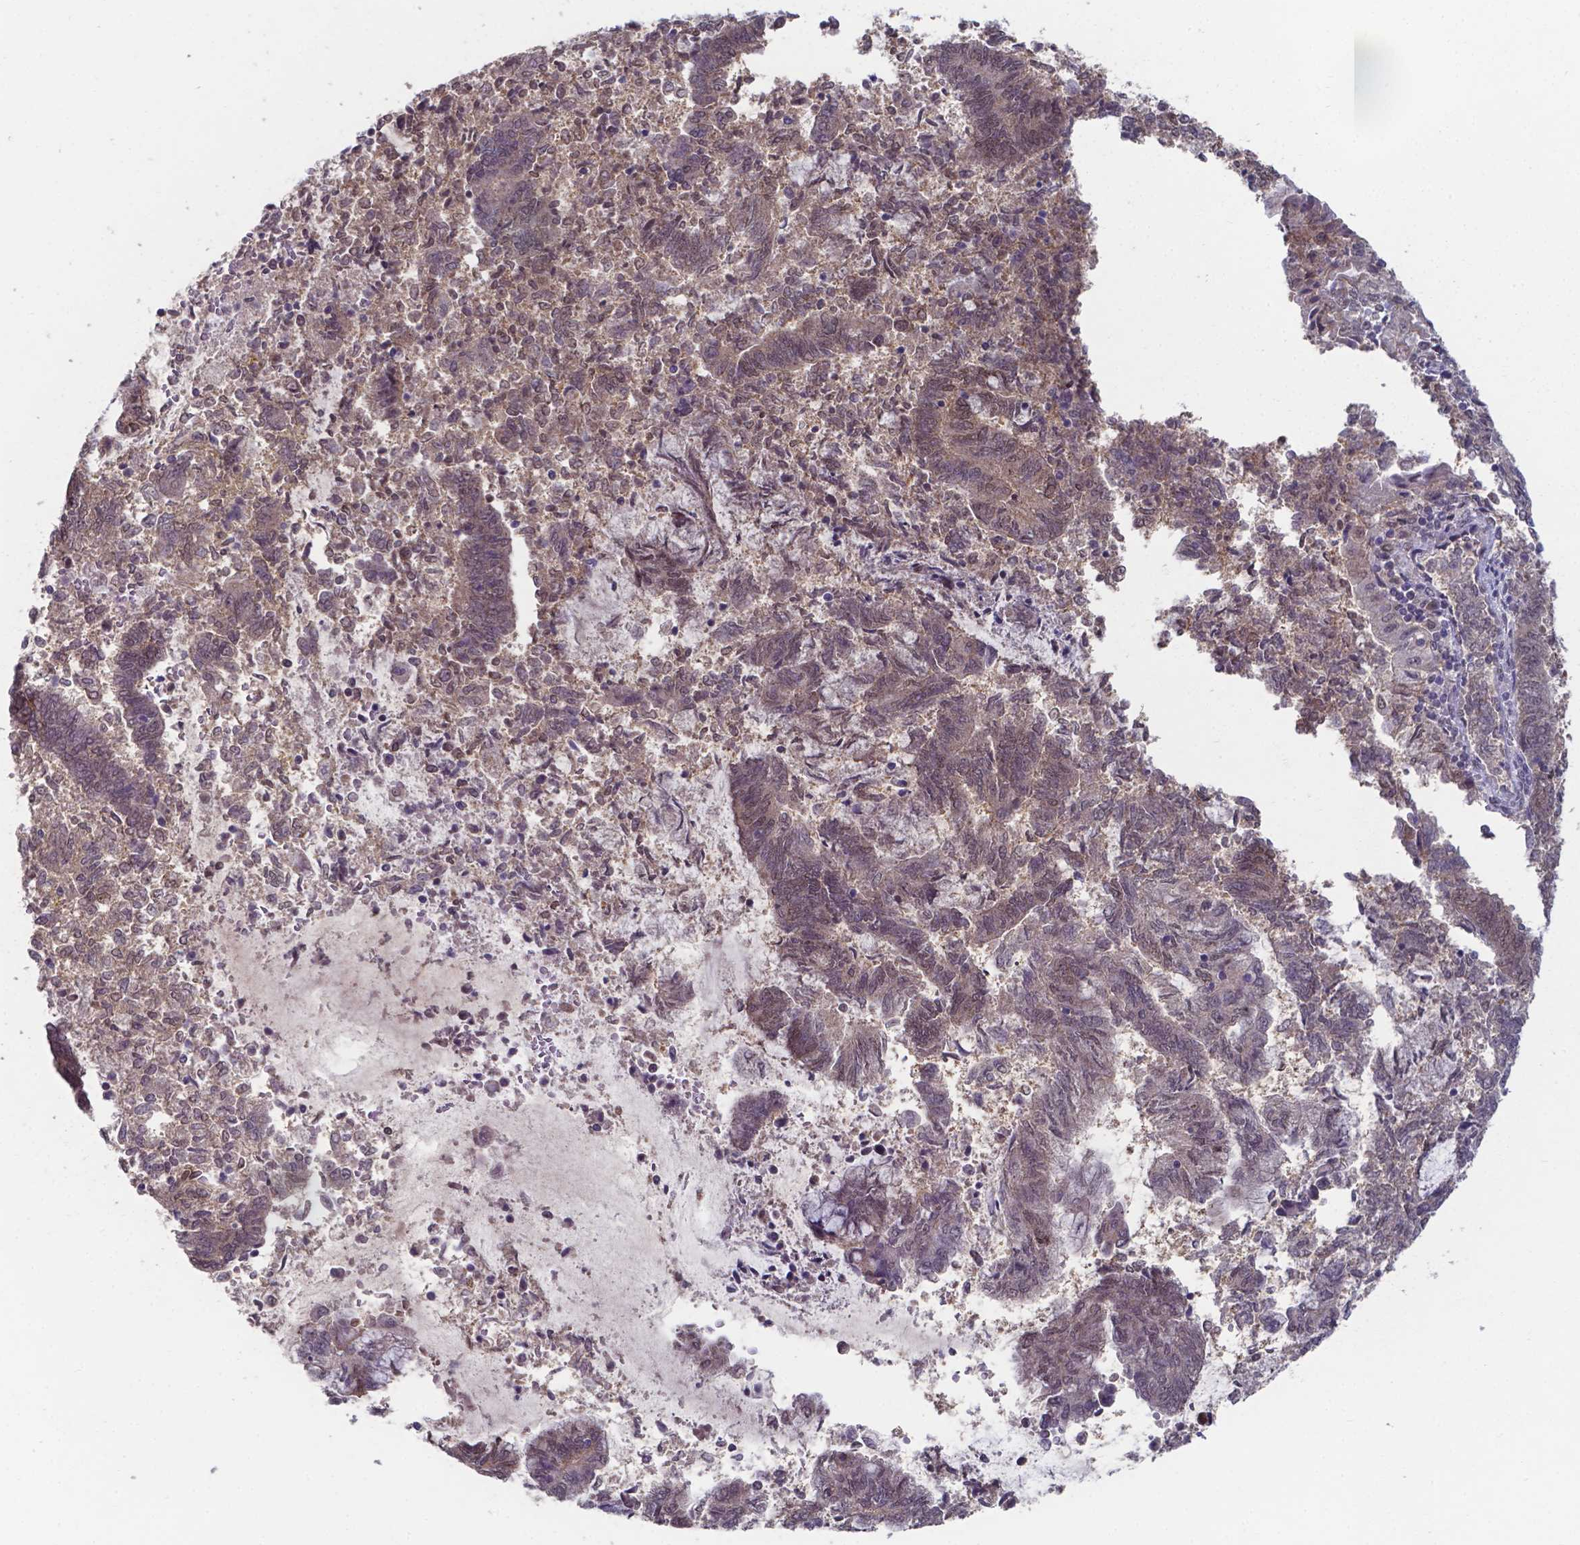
{"staining": {"intensity": "weak", "quantity": "25%-75%", "location": "cytoplasmic/membranous,nuclear"}, "tissue": "endometrial cancer", "cell_type": "Tumor cells", "image_type": "cancer", "snomed": [{"axis": "morphology", "description": "Adenocarcinoma, NOS"}, {"axis": "topography", "description": "Endometrium"}], "caption": "Endometrial cancer stained with DAB (3,3'-diaminobenzidine) IHC displays low levels of weak cytoplasmic/membranous and nuclear staining in approximately 25%-75% of tumor cells. Using DAB (3,3'-diaminobenzidine) (brown) and hematoxylin (blue) stains, captured at high magnification using brightfield microscopy.", "gene": "UBE2E2", "patient": {"sex": "female", "age": 65}}